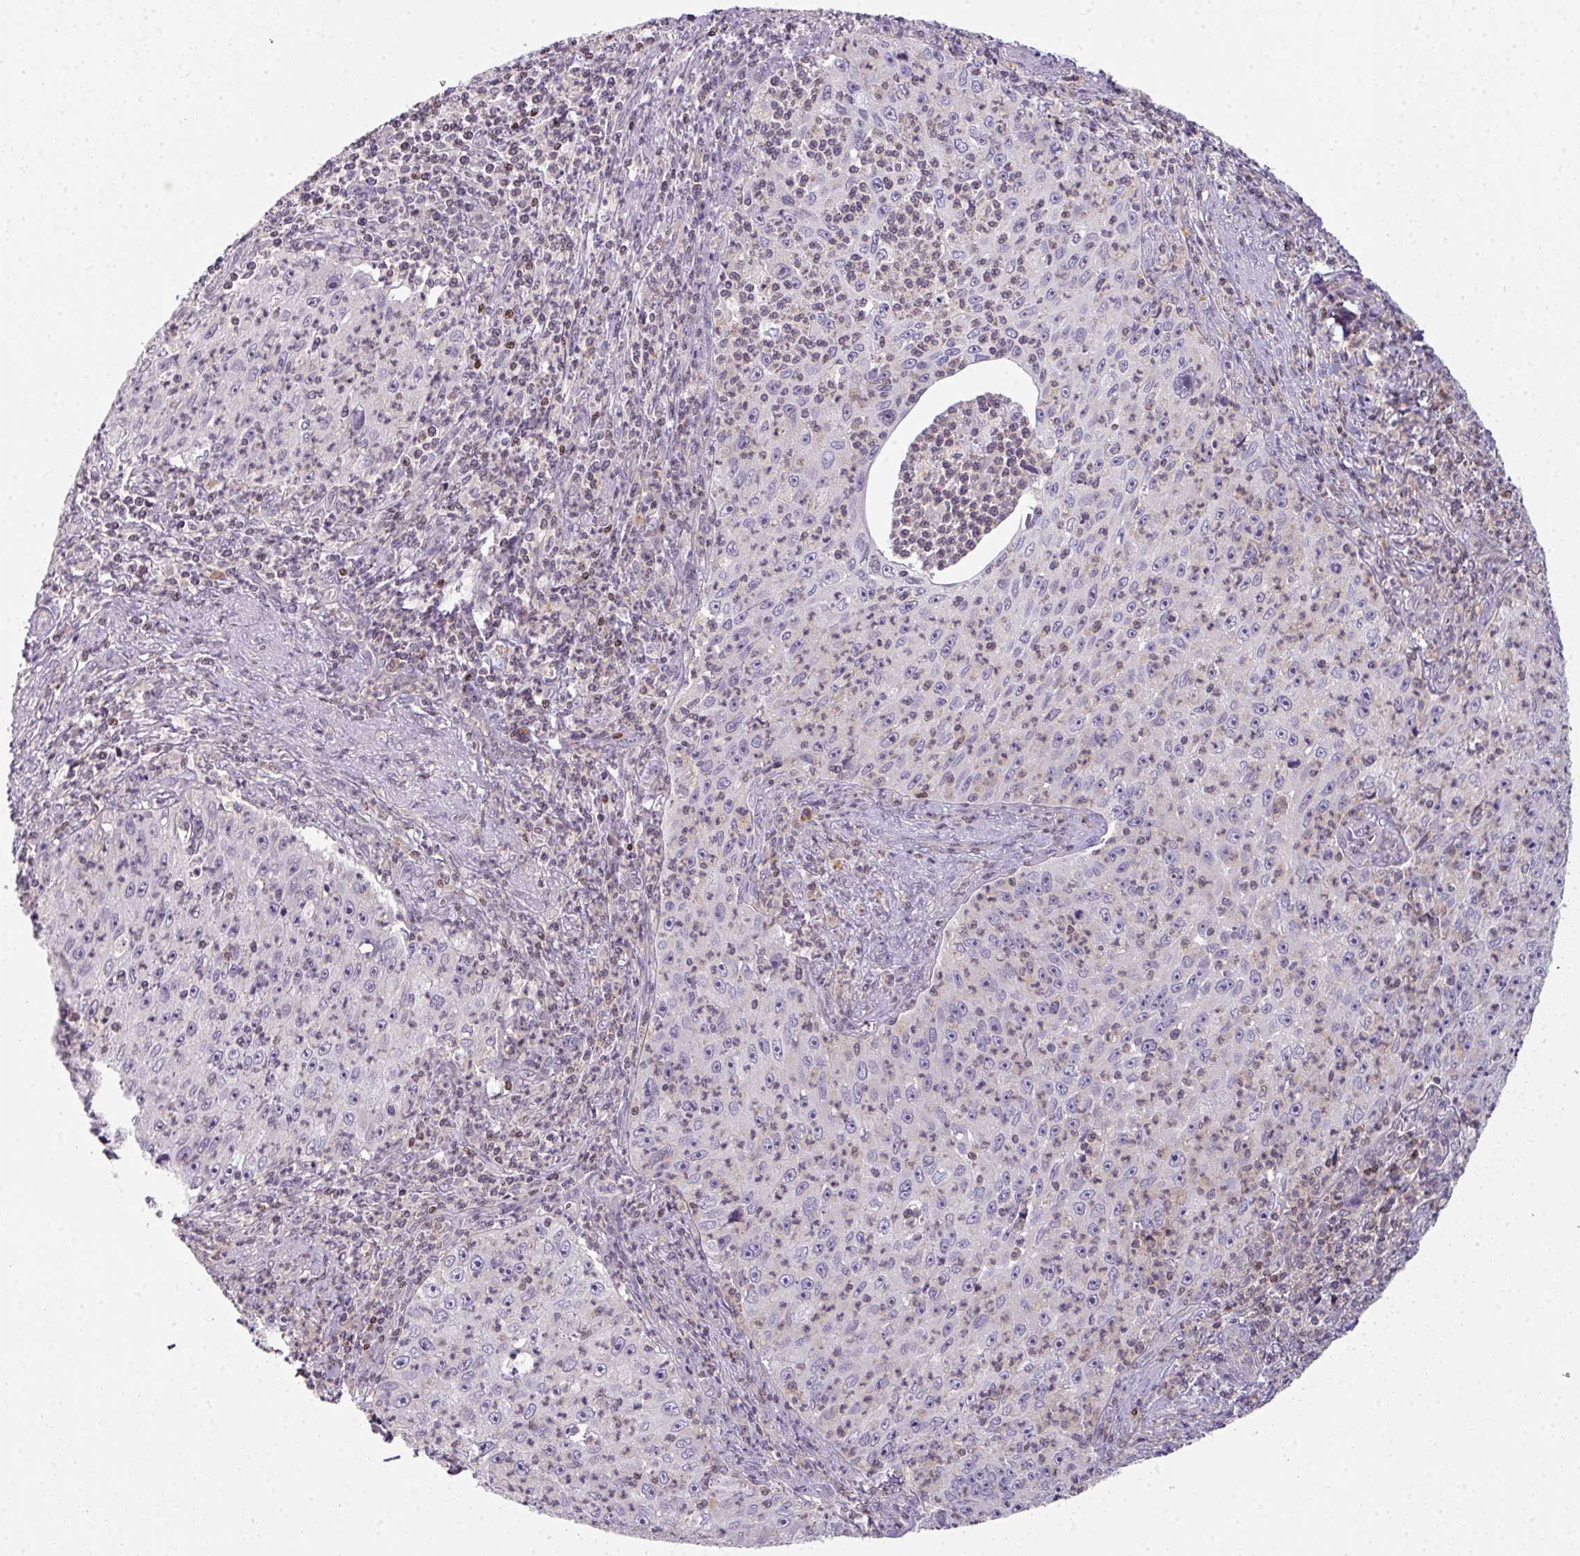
{"staining": {"intensity": "negative", "quantity": "none", "location": "none"}, "tissue": "cervical cancer", "cell_type": "Tumor cells", "image_type": "cancer", "snomed": [{"axis": "morphology", "description": "Squamous cell carcinoma, NOS"}, {"axis": "topography", "description": "Cervix"}], "caption": "Cervical cancer was stained to show a protein in brown. There is no significant positivity in tumor cells.", "gene": "STAT5A", "patient": {"sex": "female", "age": 30}}